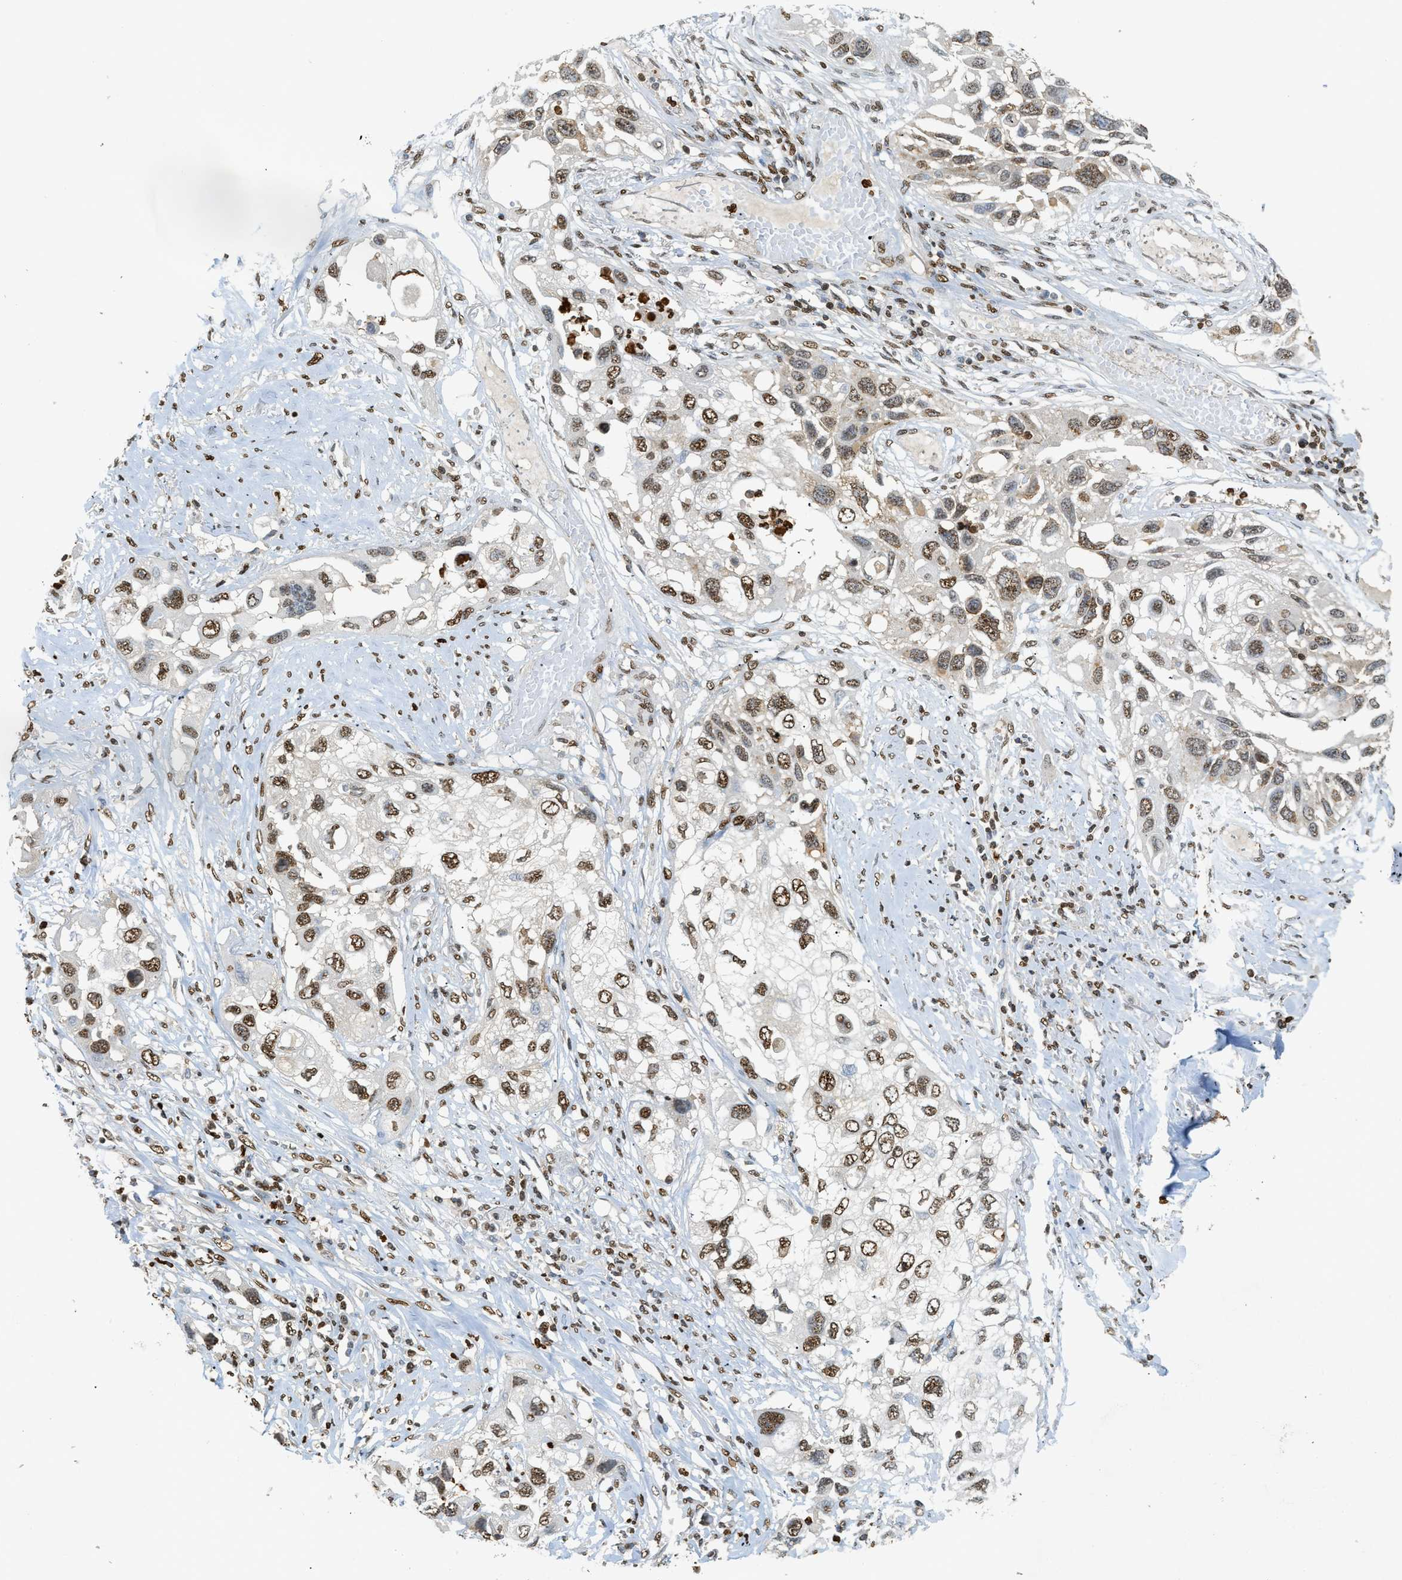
{"staining": {"intensity": "moderate", "quantity": ">75%", "location": "nuclear"}, "tissue": "lung cancer", "cell_type": "Tumor cells", "image_type": "cancer", "snomed": [{"axis": "morphology", "description": "Squamous cell carcinoma, NOS"}, {"axis": "topography", "description": "Lung"}], "caption": "Tumor cells show moderate nuclear expression in about >75% of cells in lung squamous cell carcinoma. Immunohistochemistry stains the protein of interest in brown and the nuclei are stained blue.", "gene": "NR5A2", "patient": {"sex": "male", "age": 71}}